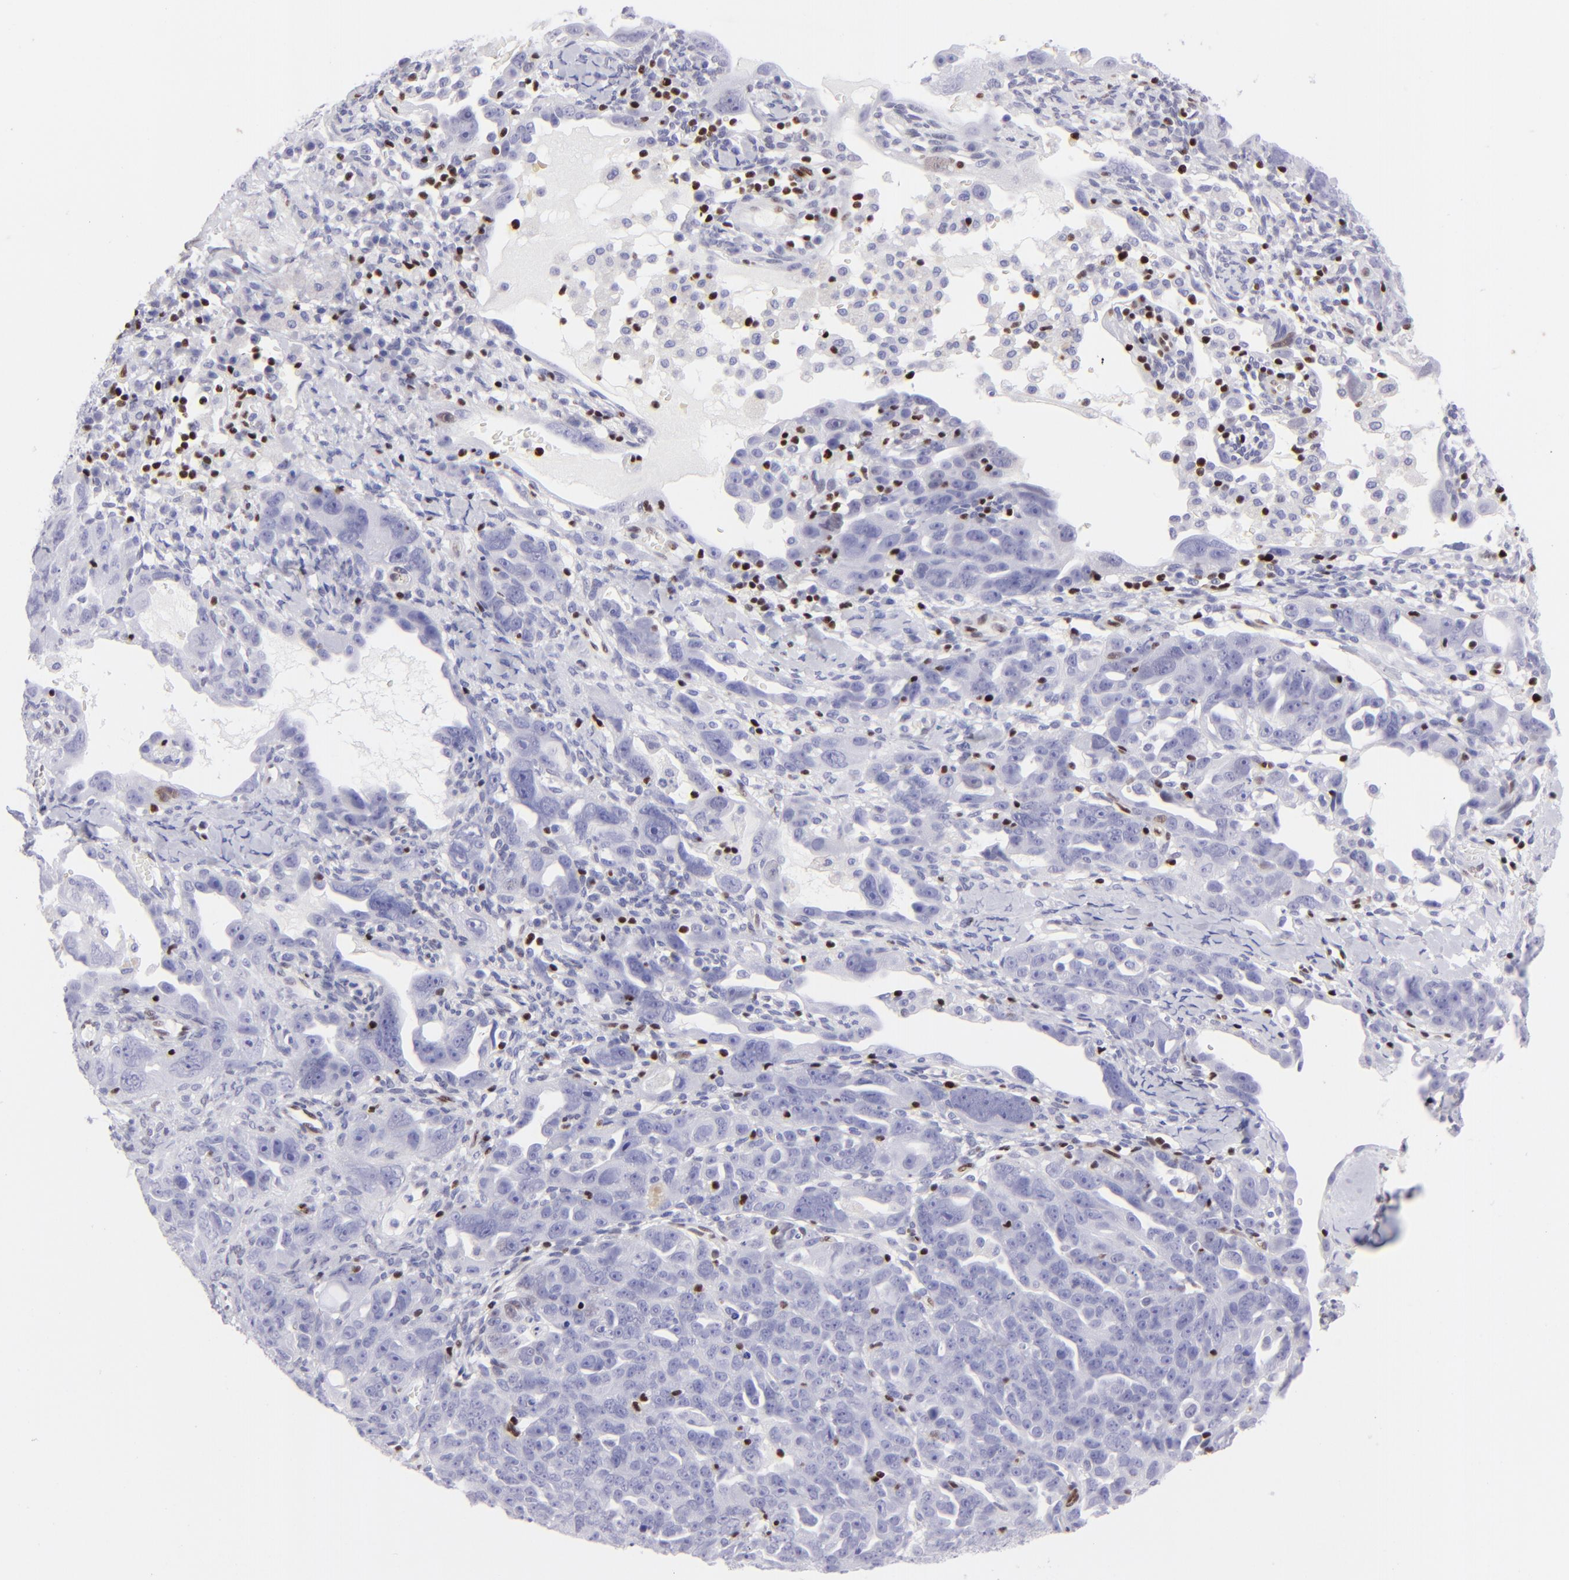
{"staining": {"intensity": "negative", "quantity": "none", "location": "none"}, "tissue": "ovarian cancer", "cell_type": "Tumor cells", "image_type": "cancer", "snomed": [{"axis": "morphology", "description": "Cystadenocarcinoma, serous, NOS"}, {"axis": "topography", "description": "Ovary"}], "caption": "There is no significant expression in tumor cells of ovarian serous cystadenocarcinoma.", "gene": "ETS1", "patient": {"sex": "female", "age": 66}}